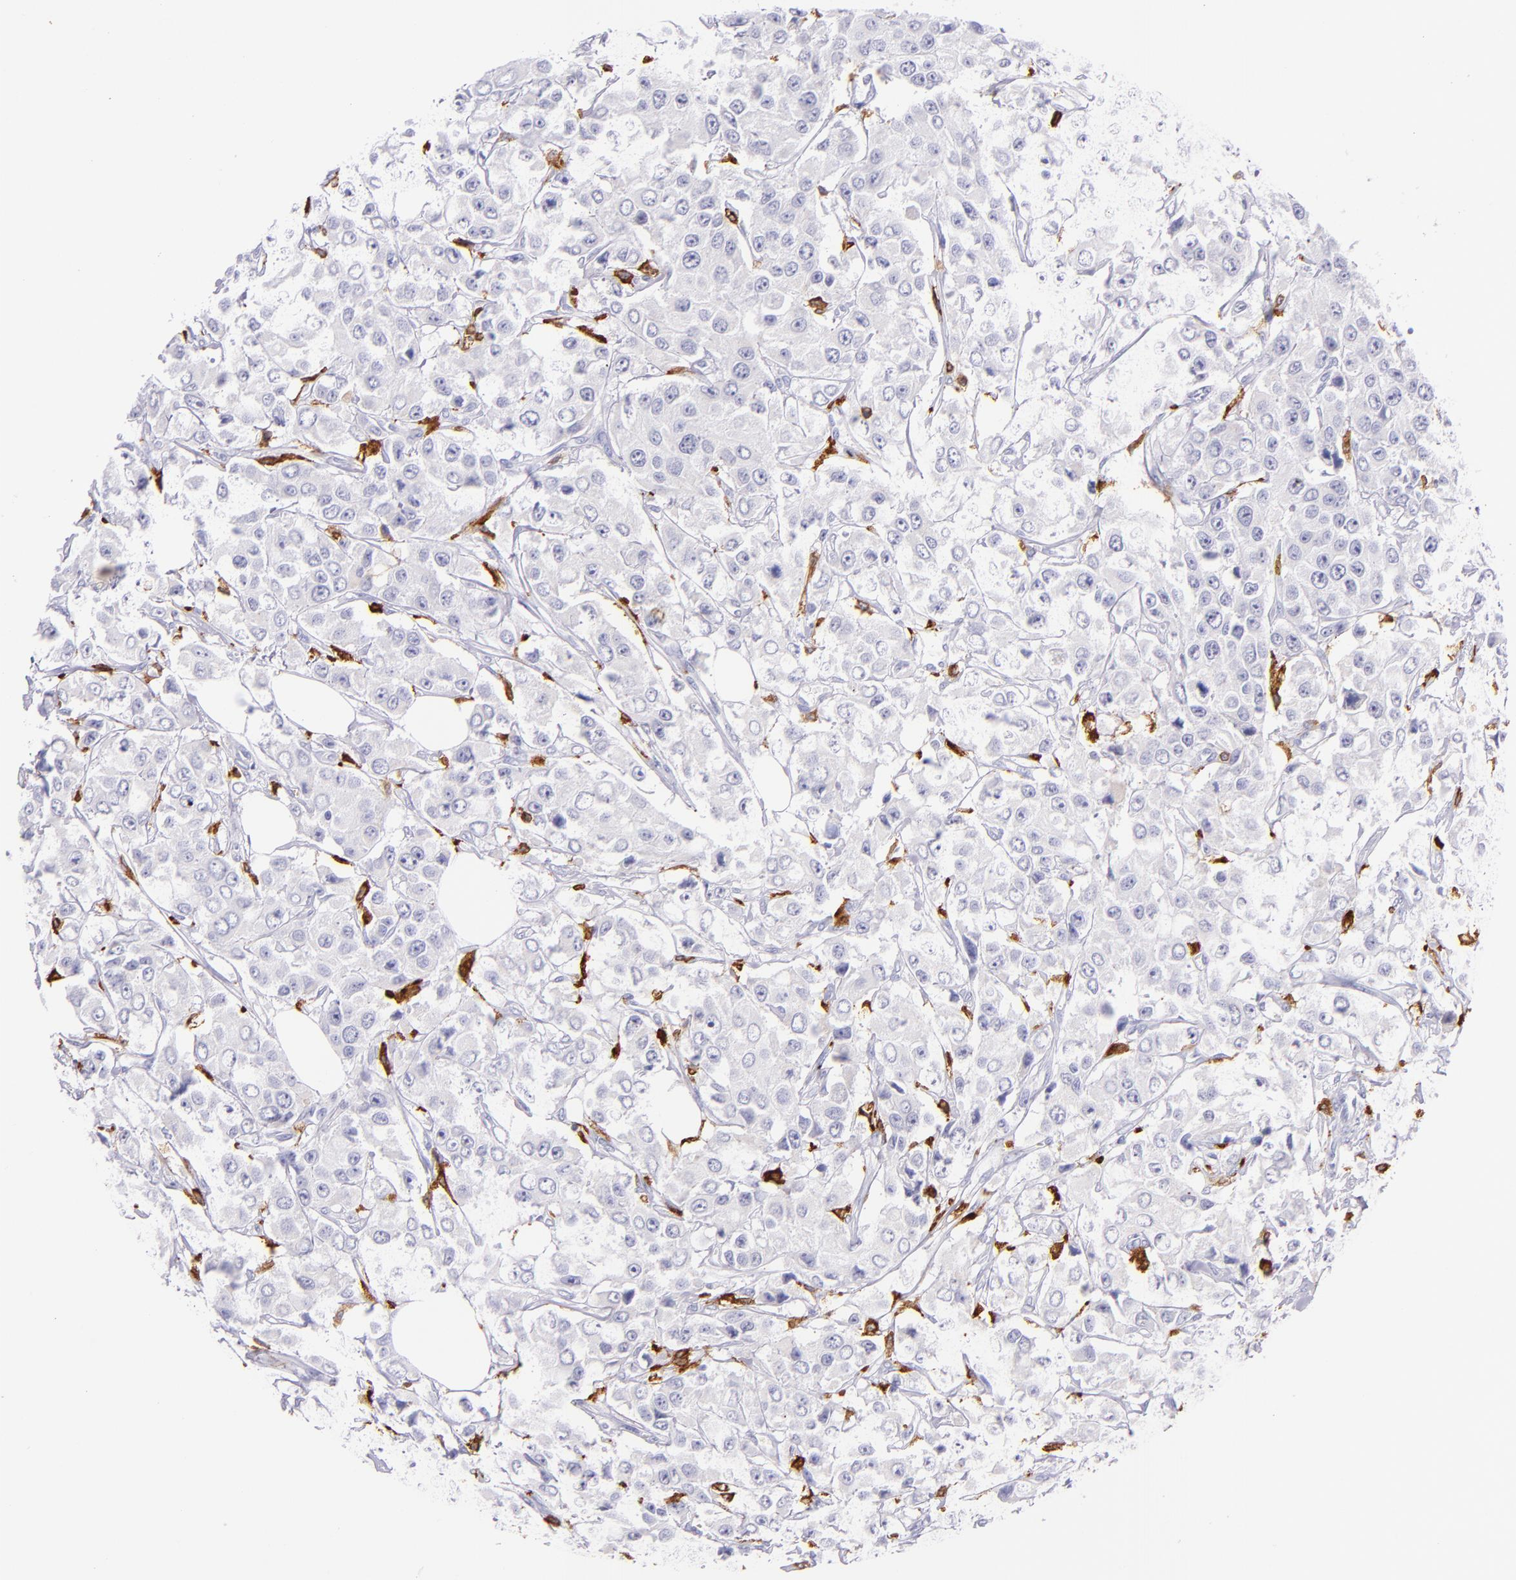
{"staining": {"intensity": "negative", "quantity": "none", "location": "none"}, "tissue": "breast cancer", "cell_type": "Tumor cells", "image_type": "cancer", "snomed": [{"axis": "morphology", "description": "Duct carcinoma"}, {"axis": "topography", "description": "Breast"}], "caption": "Tumor cells show no significant staining in breast intraductal carcinoma.", "gene": "CD163", "patient": {"sex": "female", "age": 58}}